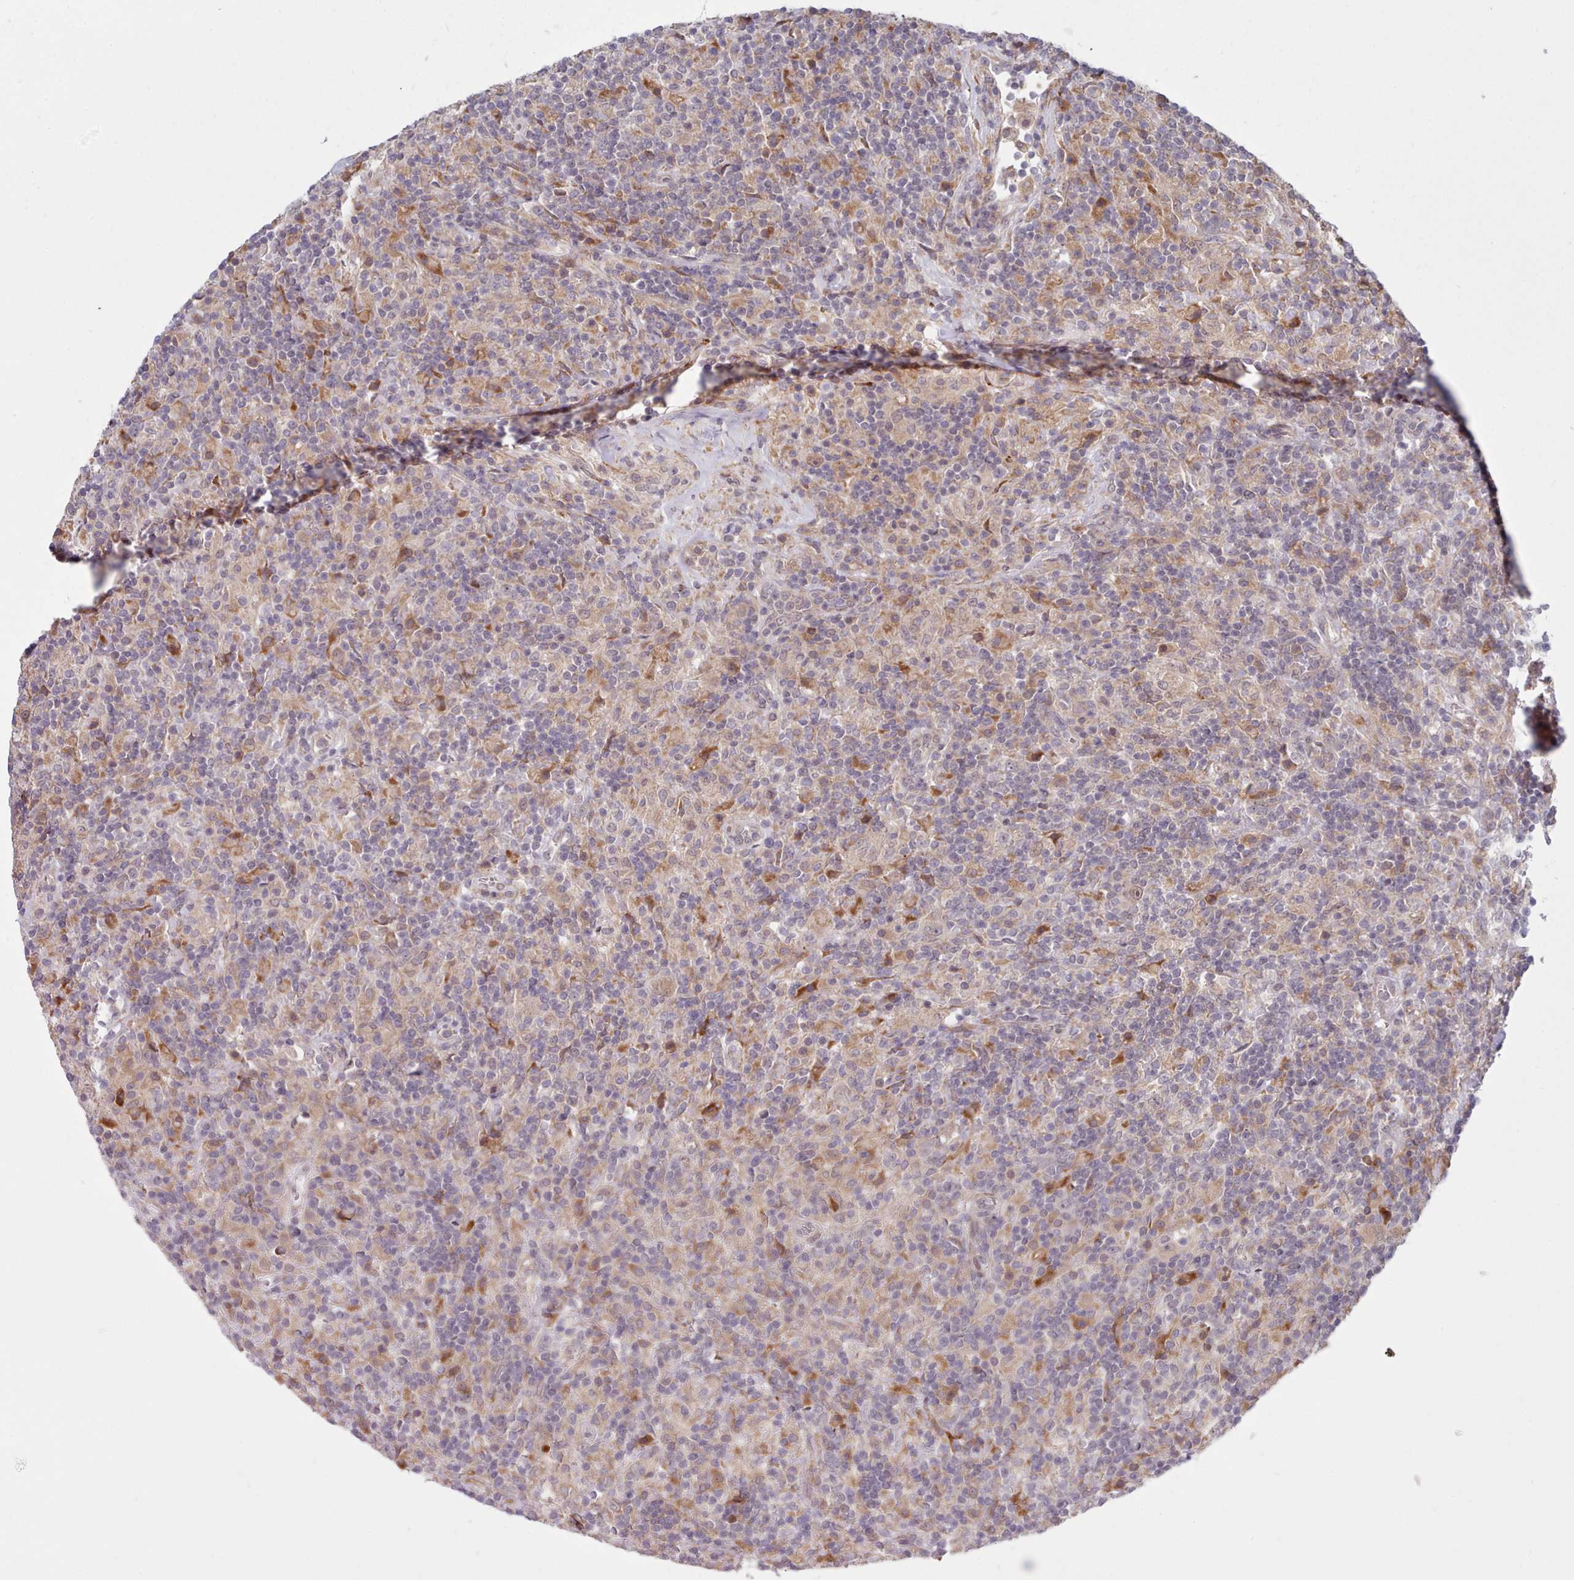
{"staining": {"intensity": "weak", "quantity": "25%-75%", "location": "cytoplasmic/membranous"}, "tissue": "lymphoma", "cell_type": "Tumor cells", "image_type": "cancer", "snomed": [{"axis": "morphology", "description": "Hodgkin's disease, NOS"}, {"axis": "topography", "description": "Lymph node"}], "caption": "Protein staining by immunohistochemistry (IHC) reveals weak cytoplasmic/membranous positivity in about 25%-75% of tumor cells in lymphoma.", "gene": "TRIM26", "patient": {"sex": "male", "age": 70}}